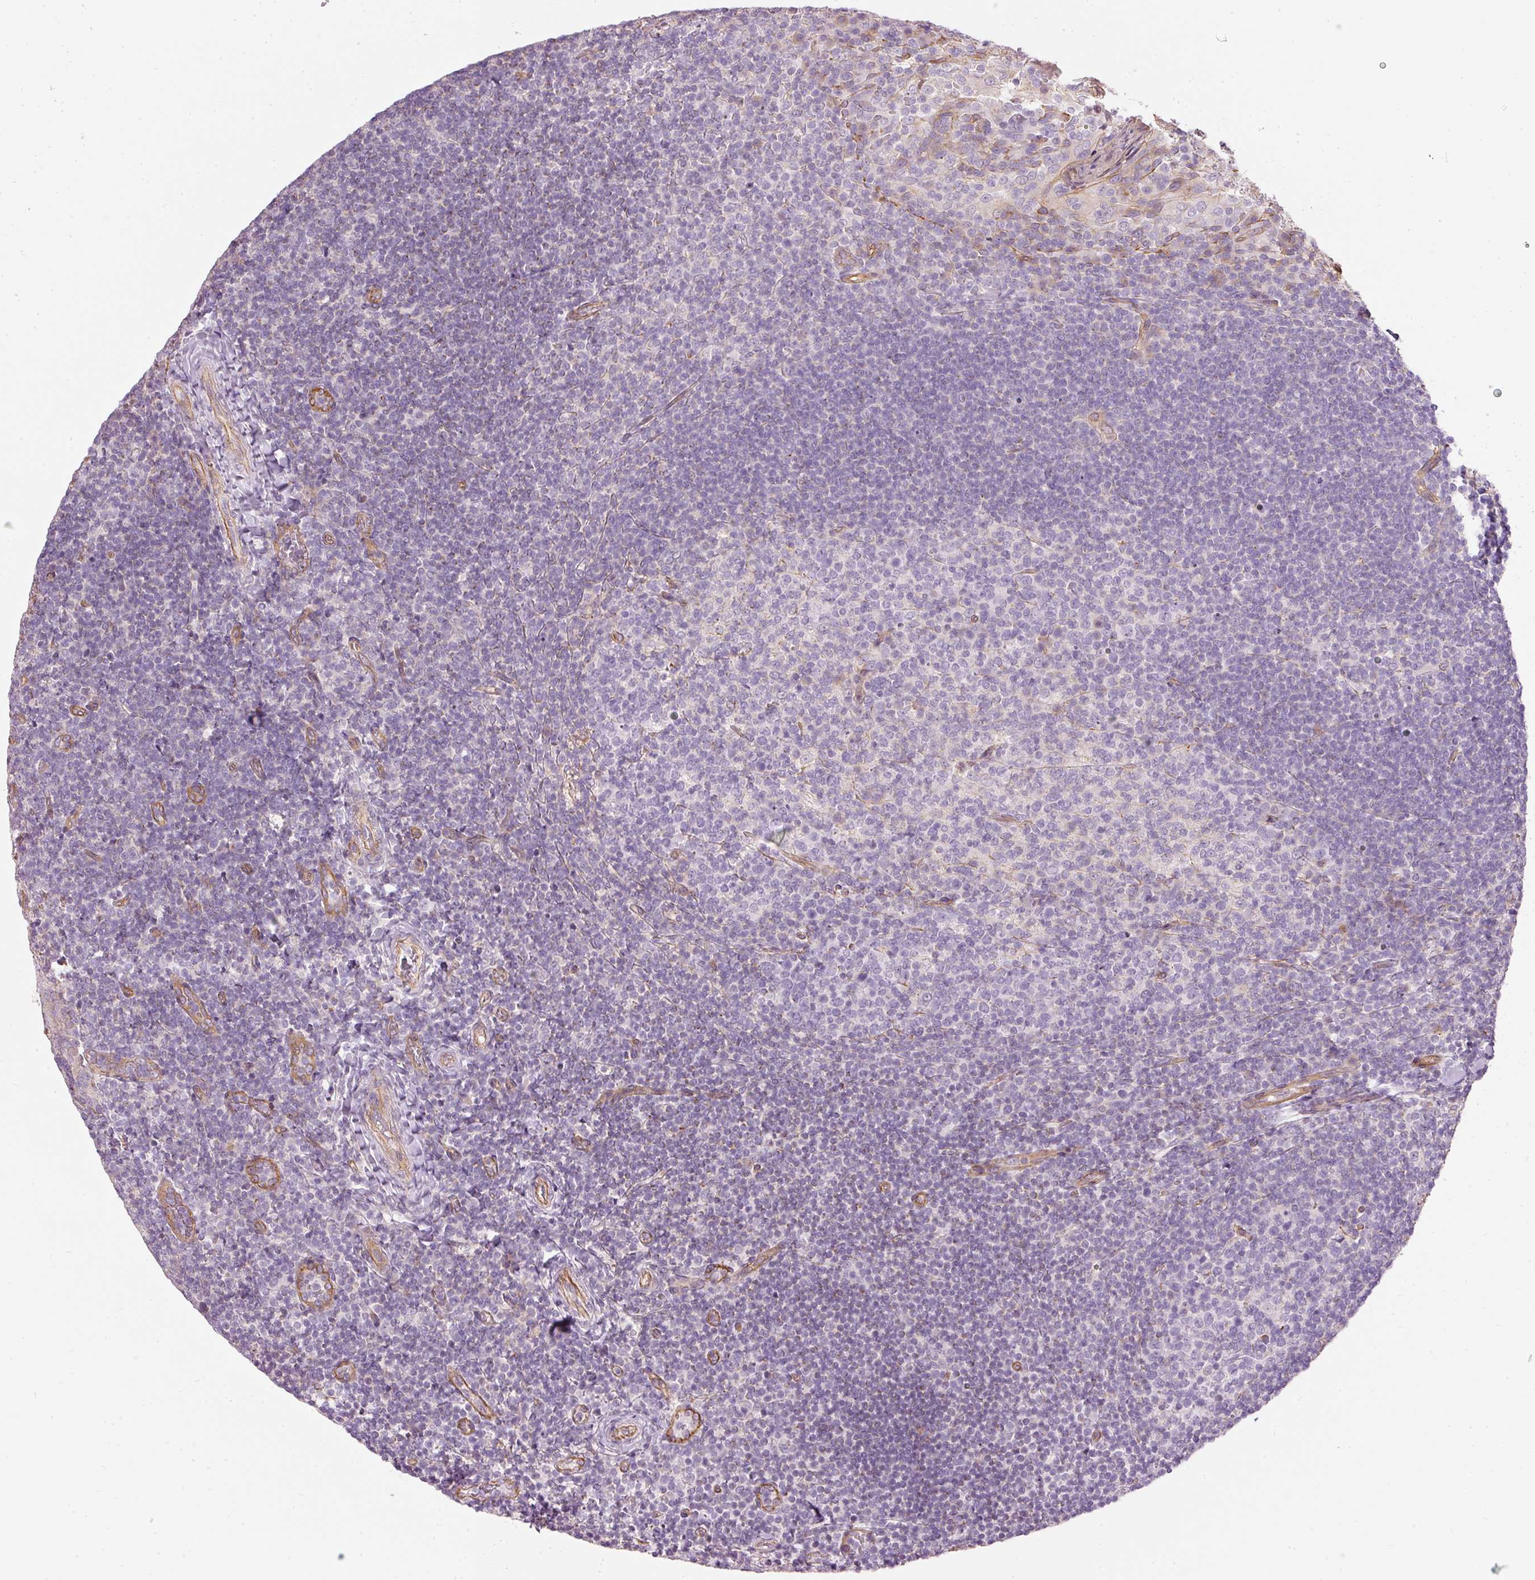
{"staining": {"intensity": "negative", "quantity": "none", "location": "none"}, "tissue": "tonsil", "cell_type": "Germinal center cells", "image_type": "normal", "snomed": [{"axis": "morphology", "description": "Normal tissue, NOS"}, {"axis": "topography", "description": "Tonsil"}], "caption": "Immunohistochemistry (IHC) histopathology image of benign tonsil stained for a protein (brown), which exhibits no staining in germinal center cells. (Stains: DAB immunohistochemistry with hematoxylin counter stain, Microscopy: brightfield microscopy at high magnification).", "gene": "OSR2", "patient": {"sex": "female", "age": 10}}